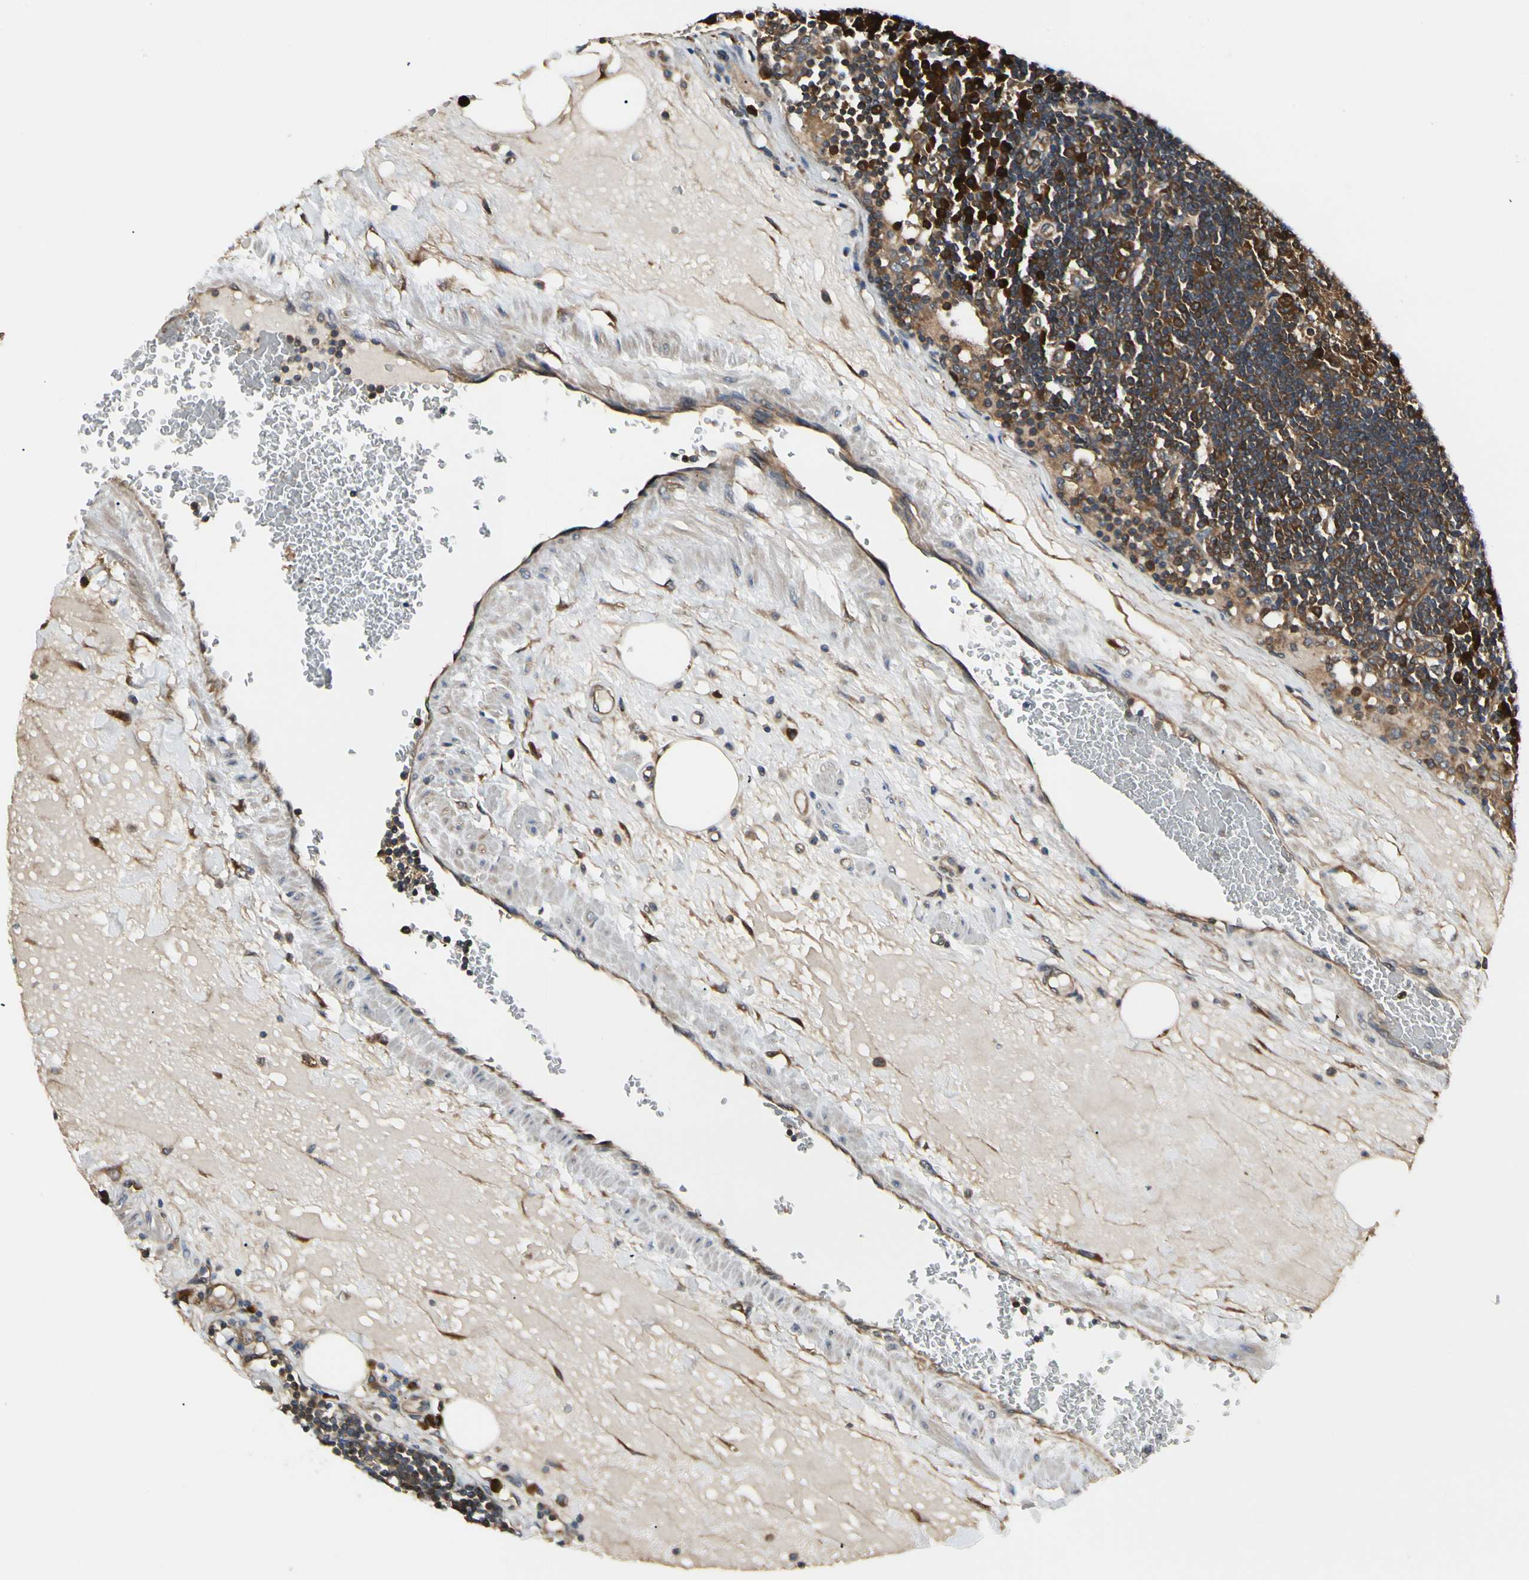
{"staining": {"intensity": "strong", "quantity": ">75%", "location": "cytoplasmic/membranous"}, "tissue": "lymph node", "cell_type": "Germinal center cells", "image_type": "normal", "snomed": [{"axis": "morphology", "description": "Normal tissue, NOS"}, {"axis": "morphology", "description": "Squamous cell carcinoma, metastatic, NOS"}, {"axis": "topography", "description": "Lymph node"}], "caption": "Immunohistochemistry of normal human lymph node exhibits high levels of strong cytoplasmic/membranous expression in approximately >75% of germinal center cells. The staining was performed using DAB, with brown indicating positive protein expression. Nuclei are stained blue with hematoxylin.", "gene": "NME1", "patient": {"sex": "female", "age": 53}}